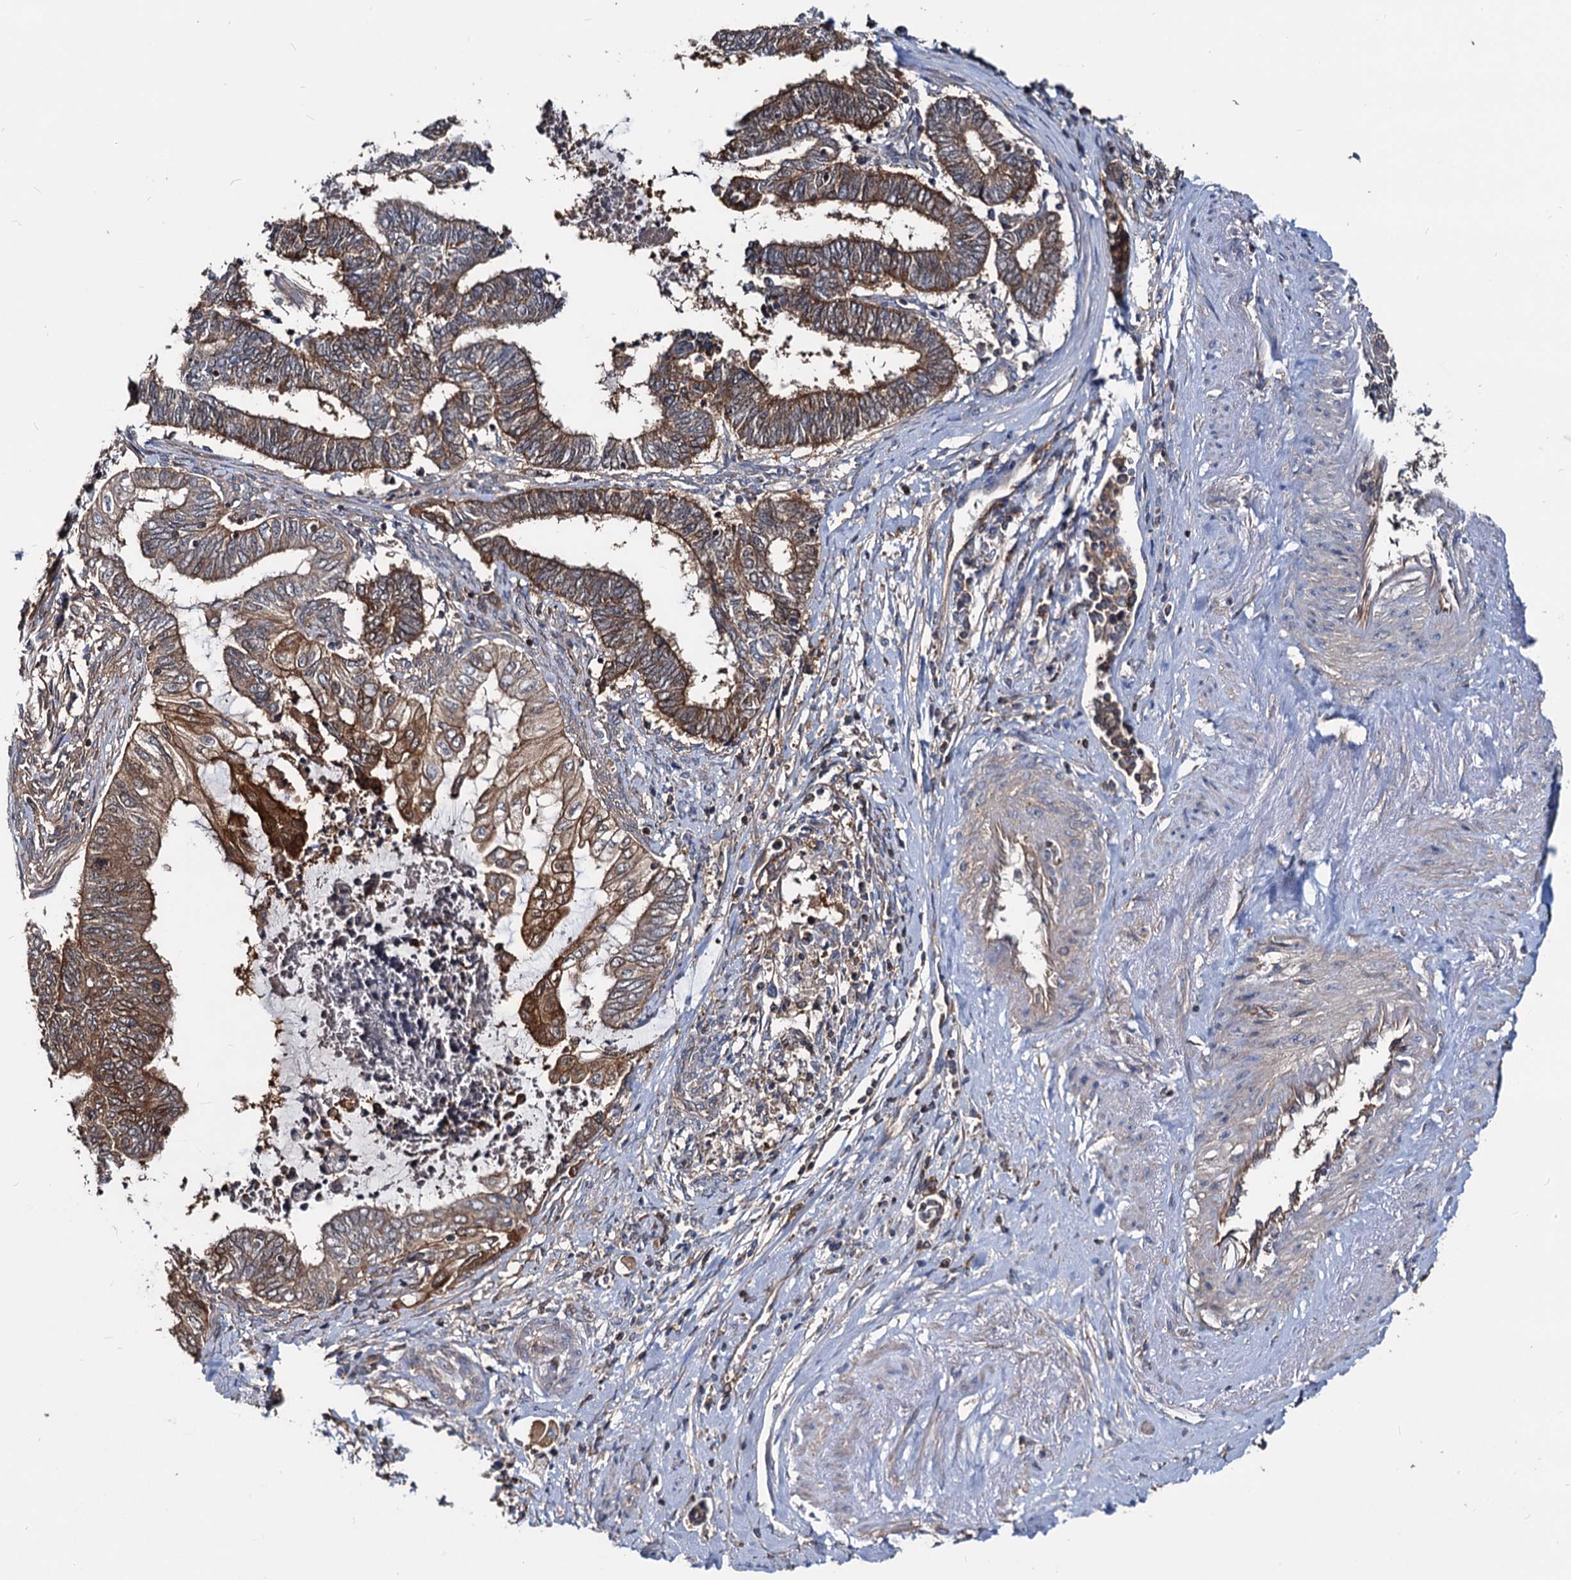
{"staining": {"intensity": "moderate", "quantity": ">75%", "location": "cytoplasmic/membranous"}, "tissue": "endometrial cancer", "cell_type": "Tumor cells", "image_type": "cancer", "snomed": [{"axis": "morphology", "description": "Adenocarcinoma, NOS"}, {"axis": "topography", "description": "Uterus"}, {"axis": "topography", "description": "Endometrium"}], "caption": "IHC of adenocarcinoma (endometrial) displays medium levels of moderate cytoplasmic/membranous expression in about >75% of tumor cells.", "gene": "IDI1", "patient": {"sex": "female", "age": 70}}